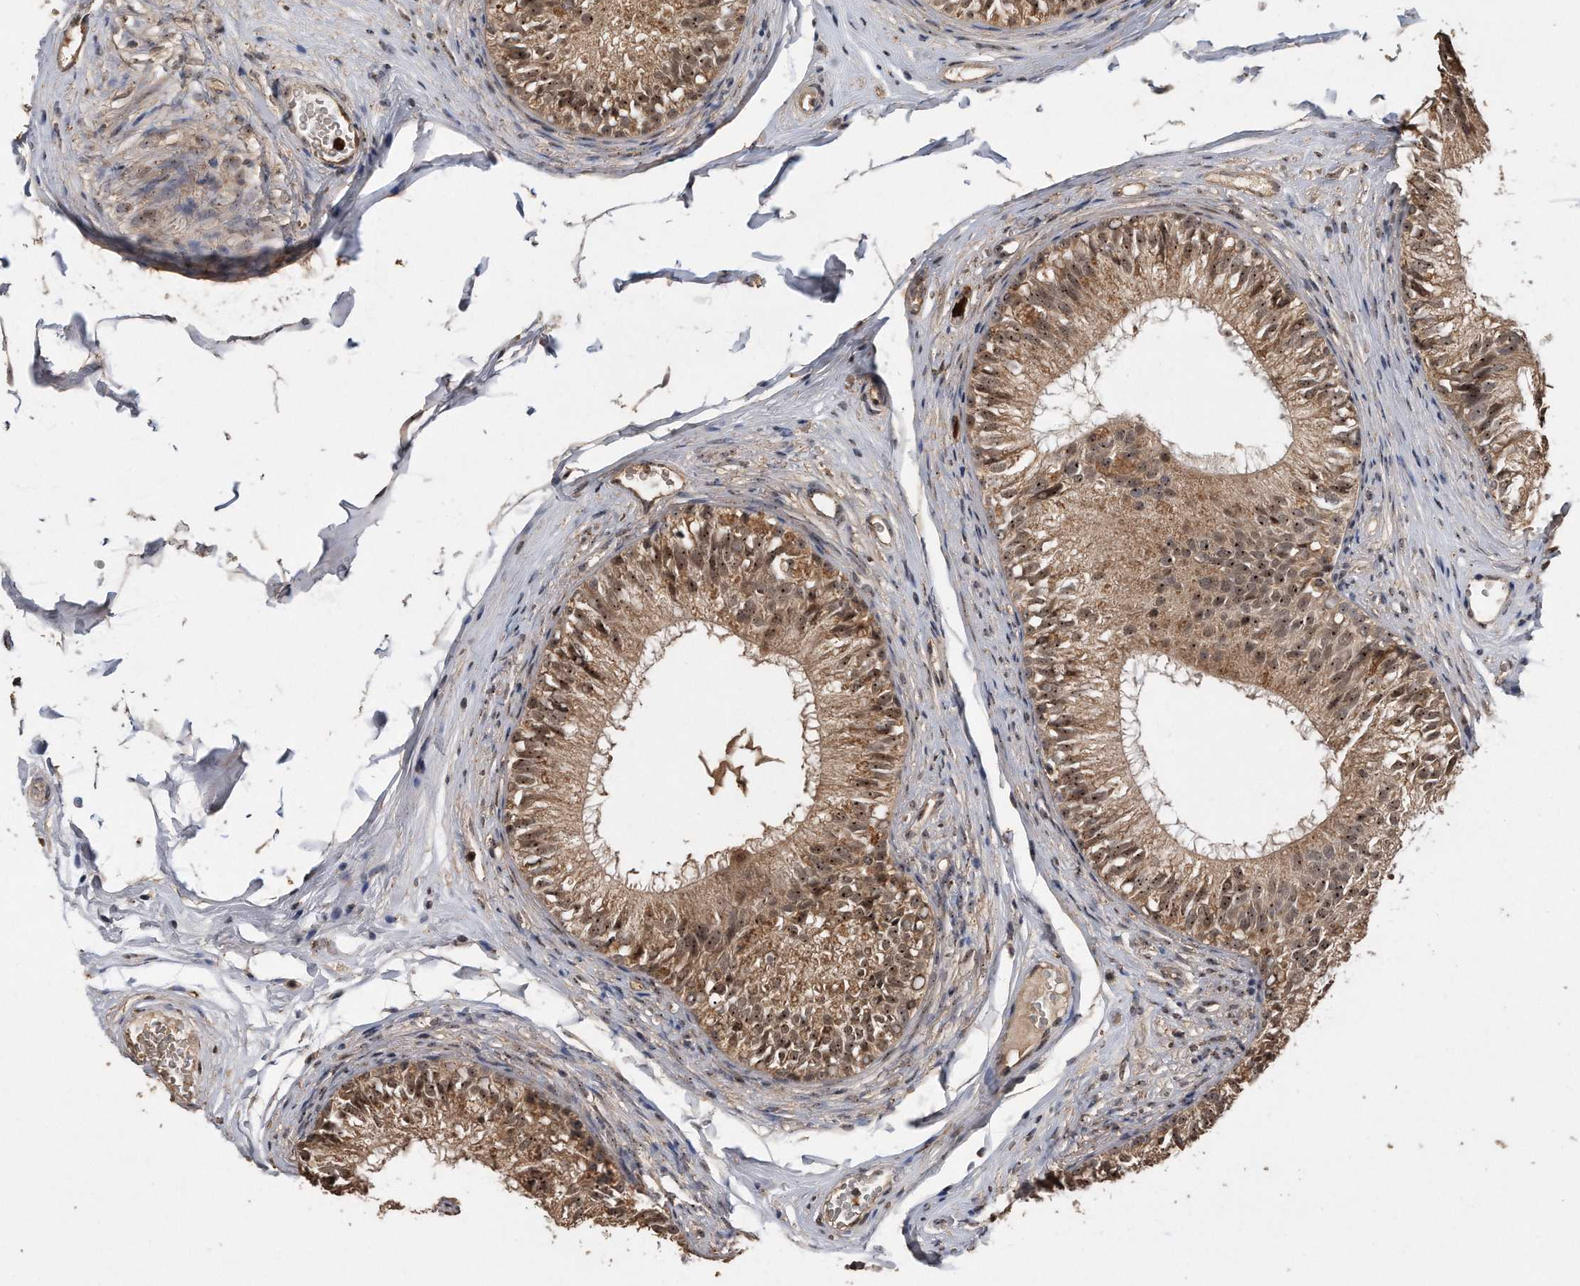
{"staining": {"intensity": "moderate", "quantity": ">75%", "location": "cytoplasmic/membranous,nuclear"}, "tissue": "epididymis", "cell_type": "Glandular cells", "image_type": "normal", "snomed": [{"axis": "morphology", "description": "Normal tissue, NOS"}, {"axis": "morphology", "description": "Seminoma in situ"}, {"axis": "topography", "description": "Testis"}, {"axis": "topography", "description": "Epididymis"}], "caption": "Immunohistochemistry photomicrograph of benign human epididymis stained for a protein (brown), which exhibits medium levels of moderate cytoplasmic/membranous,nuclear expression in about >75% of glandular cells.", "gene": "PELO", "patient": {"sex": "male", "age": 28}}